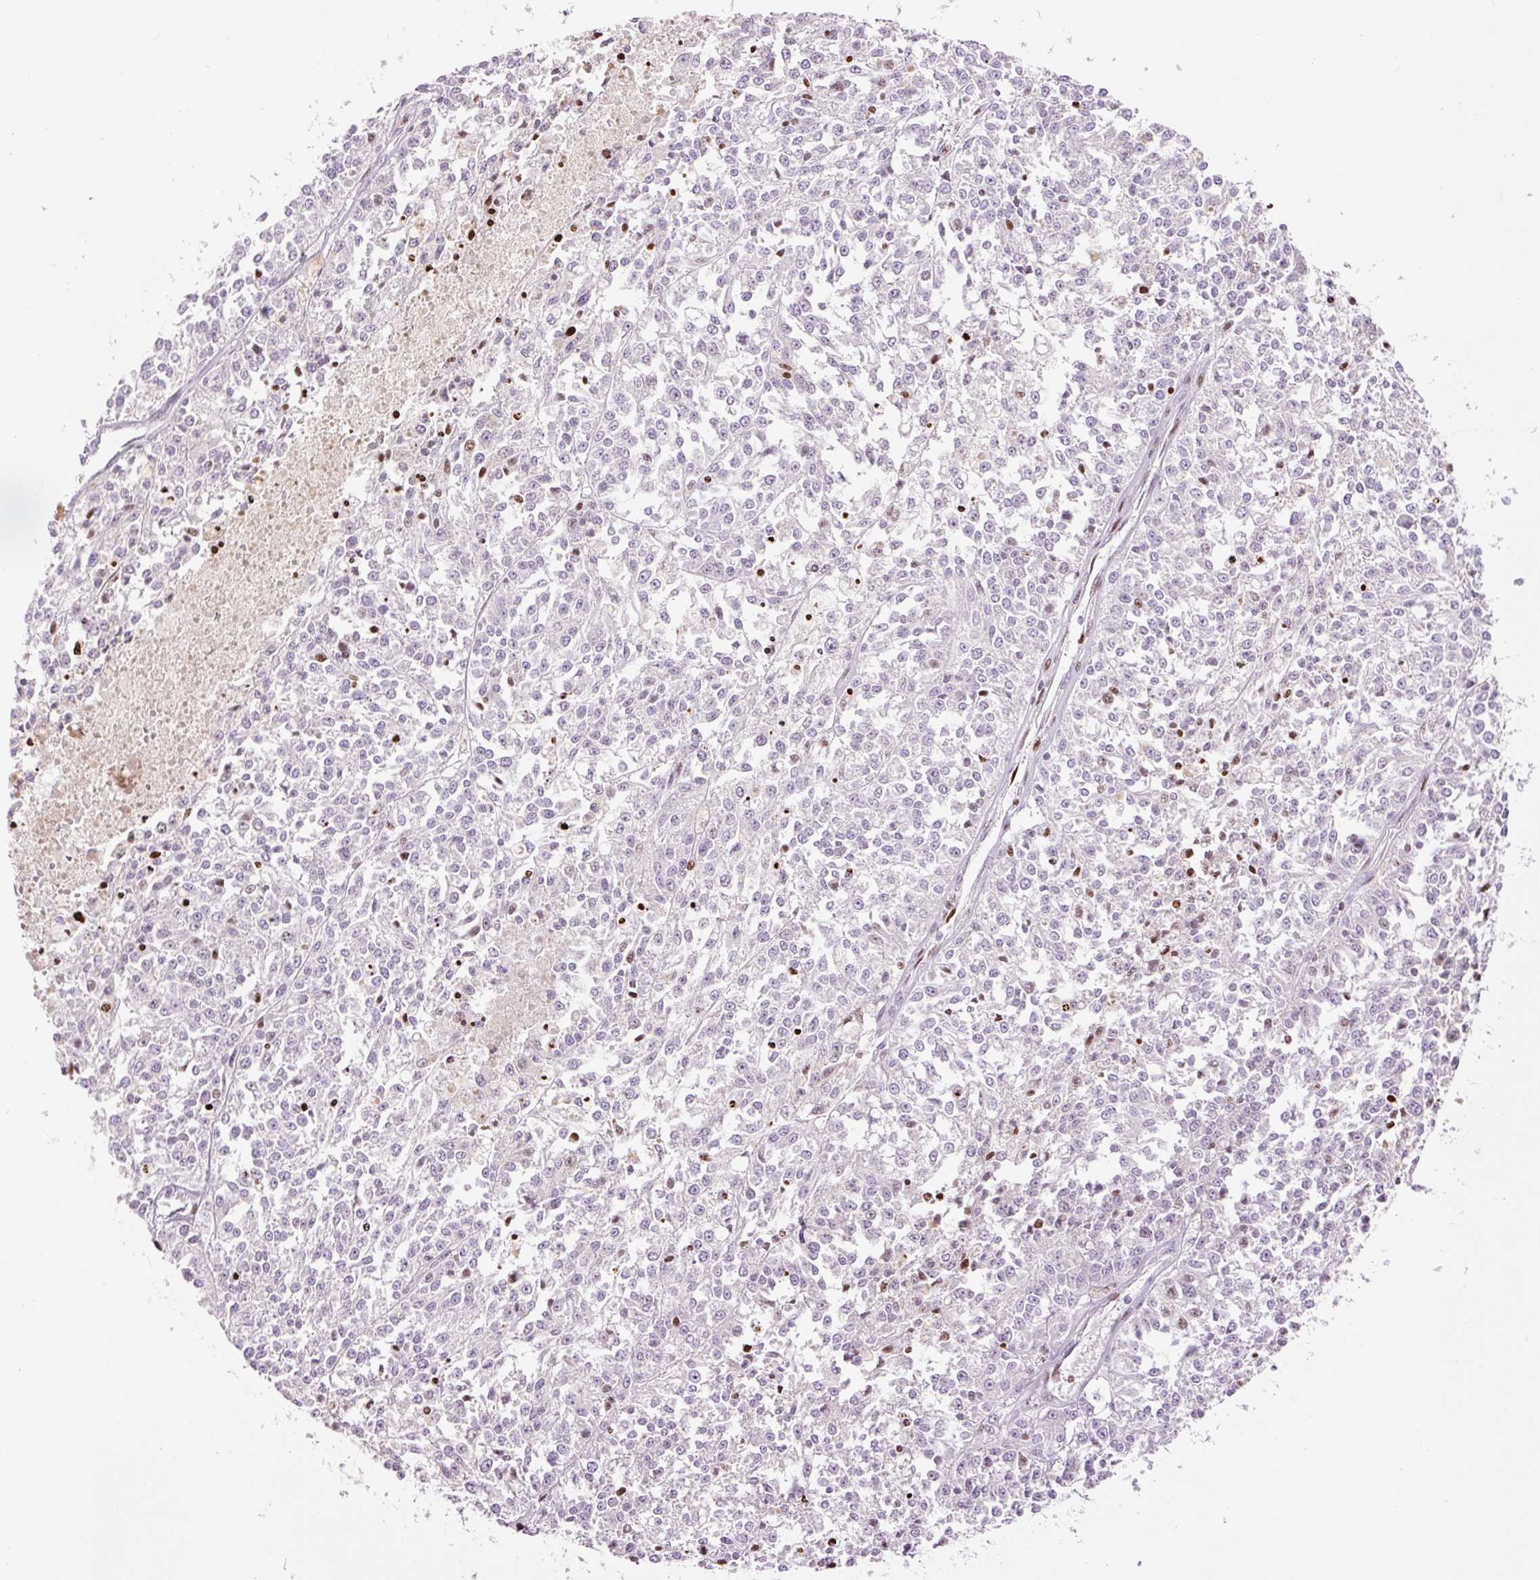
{"staining": {"intensity": "moderate", "quantity": "<25%", "location": "nuclear"}, "tissue": "melanoma", "cell_type": "Tumor cells", "image_type": "cancer", "snomed": [{"axis": "morphology", "description": "Malignant melanoma, NOS"}, {"axis": "topography", "description": "Skin"}], "caption": "Moderate nuclear expression is seen in about <25% of tumor cells in melanoma.", "gene": "TMEM177", "patient": {"sex": "female", "age": 64}}